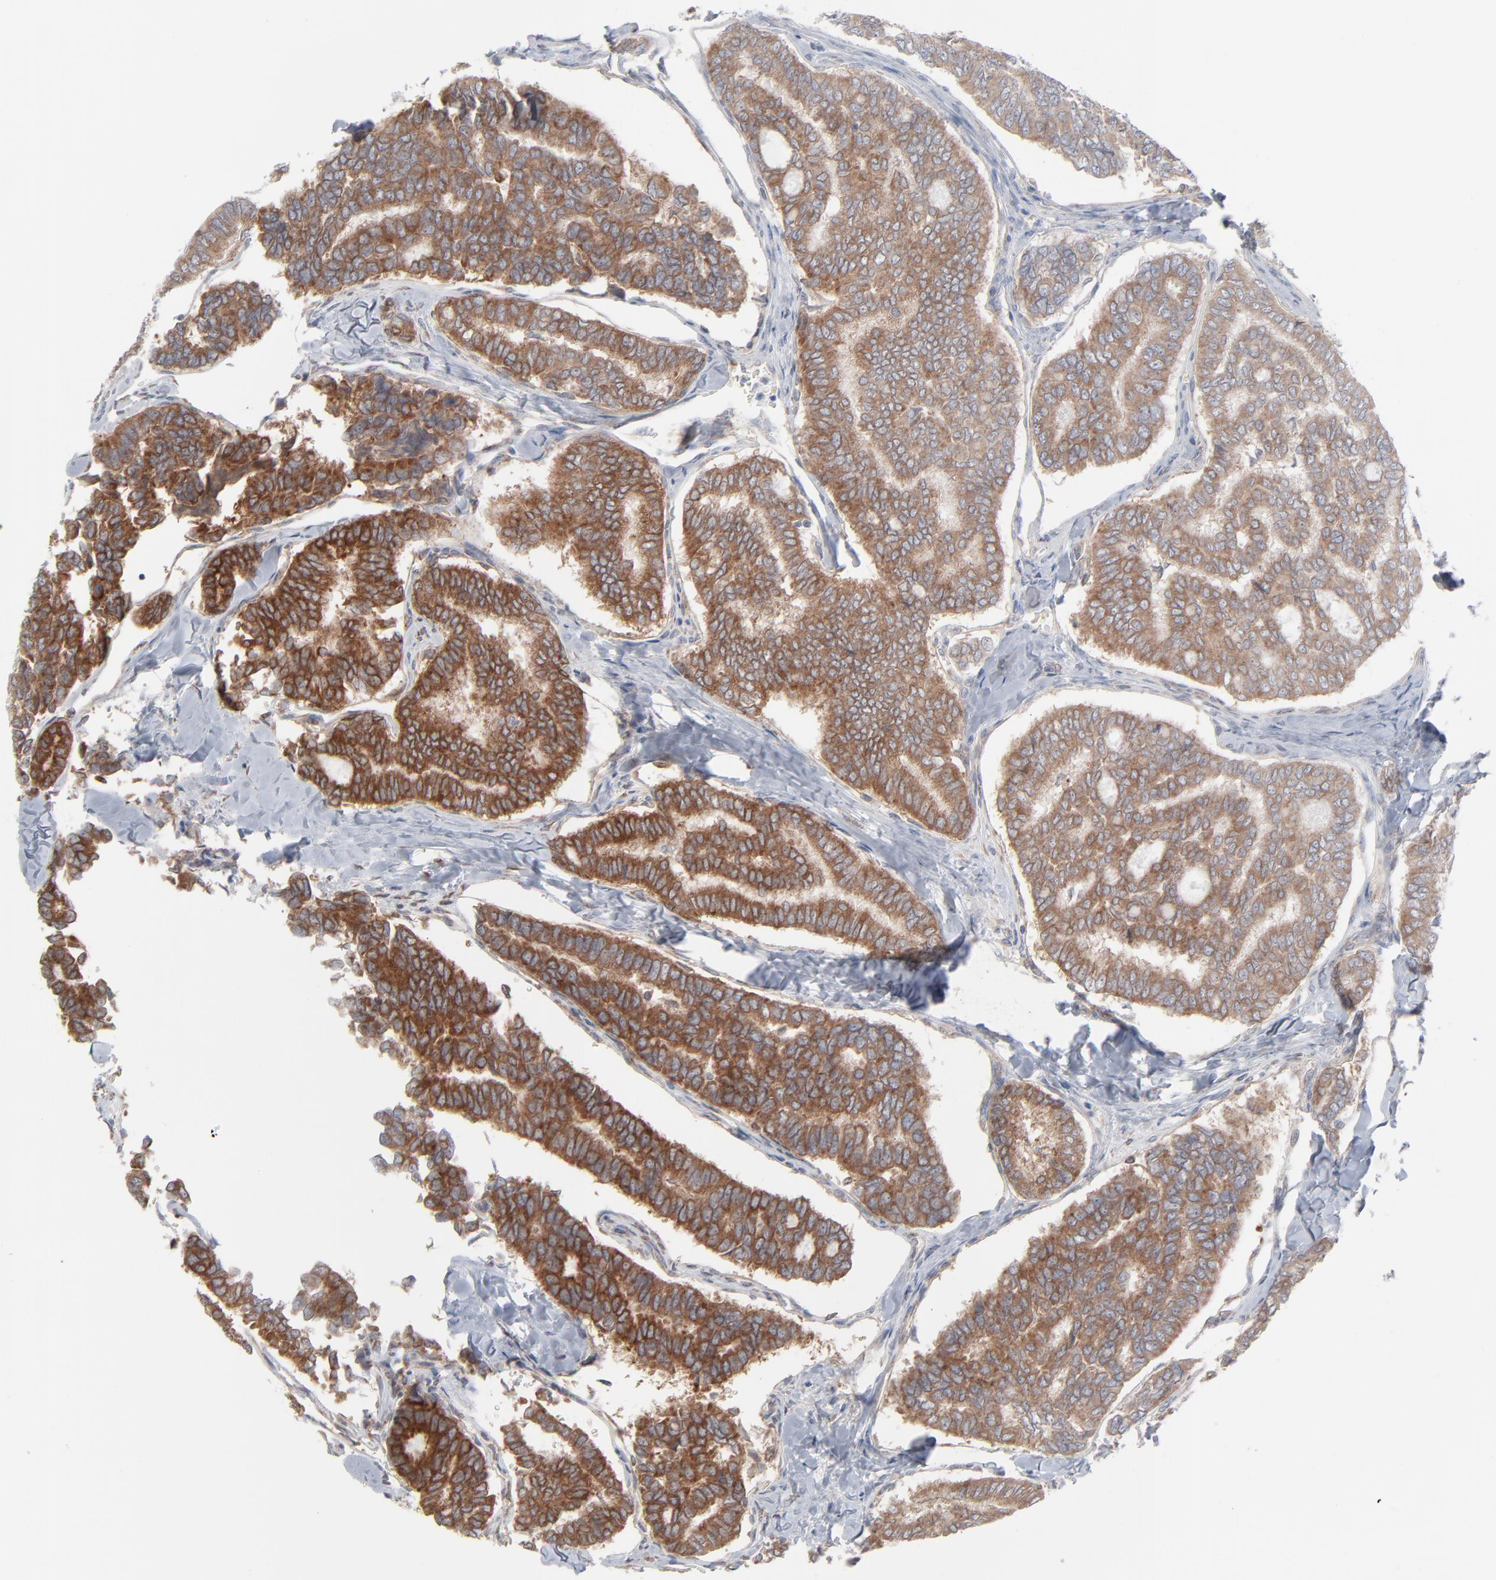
{"staining": {"intensity": "strong", "quantity": ">75%", "location": "cytoplasmic/membranous"}, "tissue": "thyroid cancer", "cell_type": "Tumor cells", "image_type": "cancer", "snomed": [{"axis": "morphology", "description": "Papillary adenocarcinoma, NOS"}, {"axis": "topography", "description": "Thyroid gland"}], "caption": "This photomicrograph displays immunohistochemistry (IHC) staining of human thyroid cancer, with high strong cytoplasmic/membranous positivity in approximately >75% of tumor cells.", "gene": "KDSR", "patient": {"sex": "female", "age": 35}}